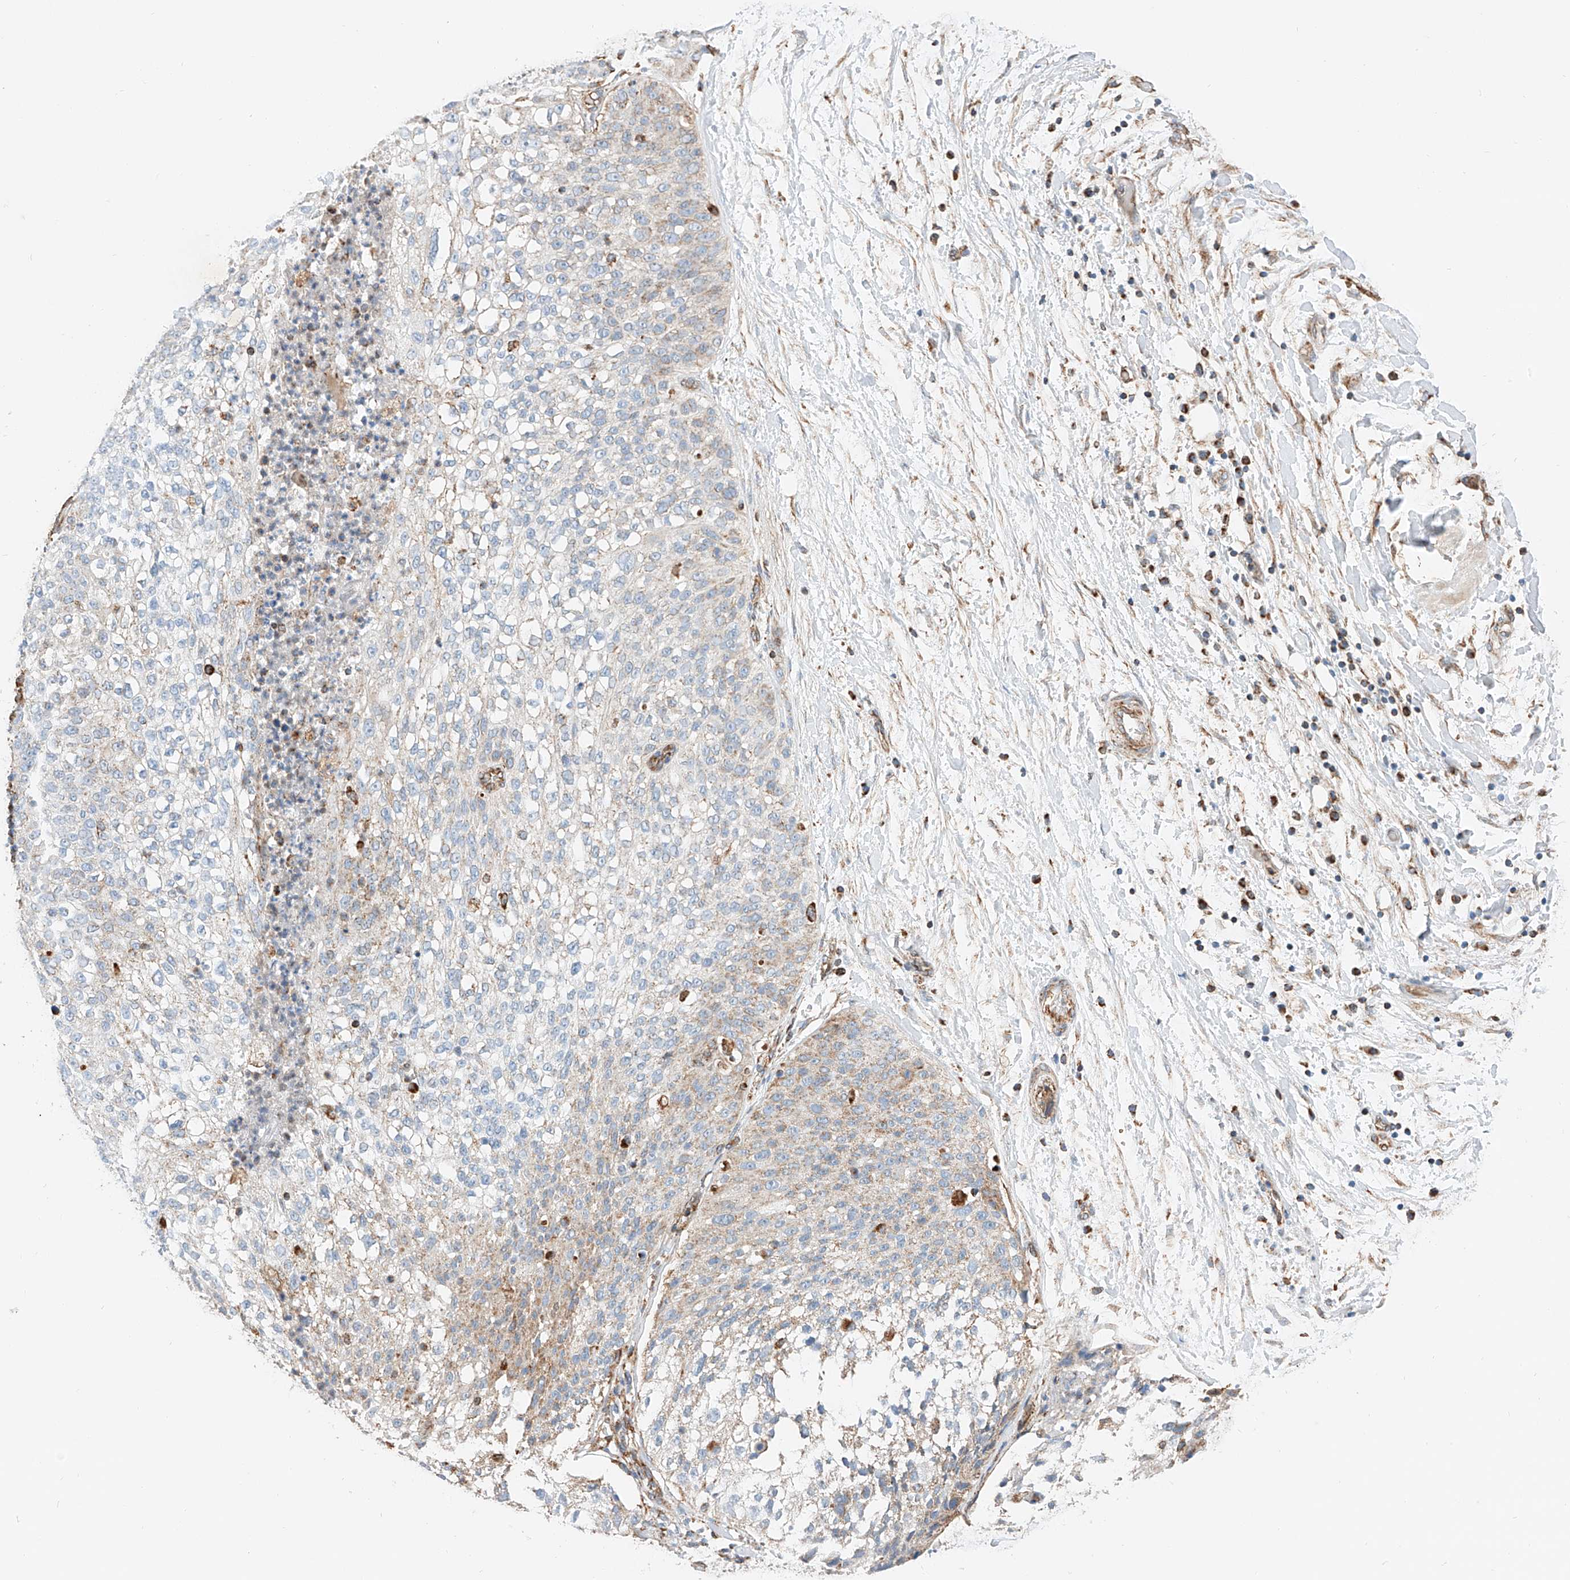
{"staining": {"intensity": "weak", "quantity": "<25%", "location": "cytoplasmic/membranous"}, "tissue": "lung cancer", "cell_type": "Tumor cells", "image_type": "cancer", "snomed": [{"axis": "morphology", "description": "Inflammation, NOS"}, {"axis": "morphology", "description": "Squamous cell carcinoma, NOS"}, {"axis": "topography", "description": "Lymph node"}, {"axis": "topography", "description": "Soft tissue"}, {"axis": "topography", "description": "Lung"}], "caption": "The image exhibits no staining of tumor cells in lung cancer (squamous cell carcinoma).", "gene": "NDUFV3", "patient": {"sex": "male", "age": 66}}